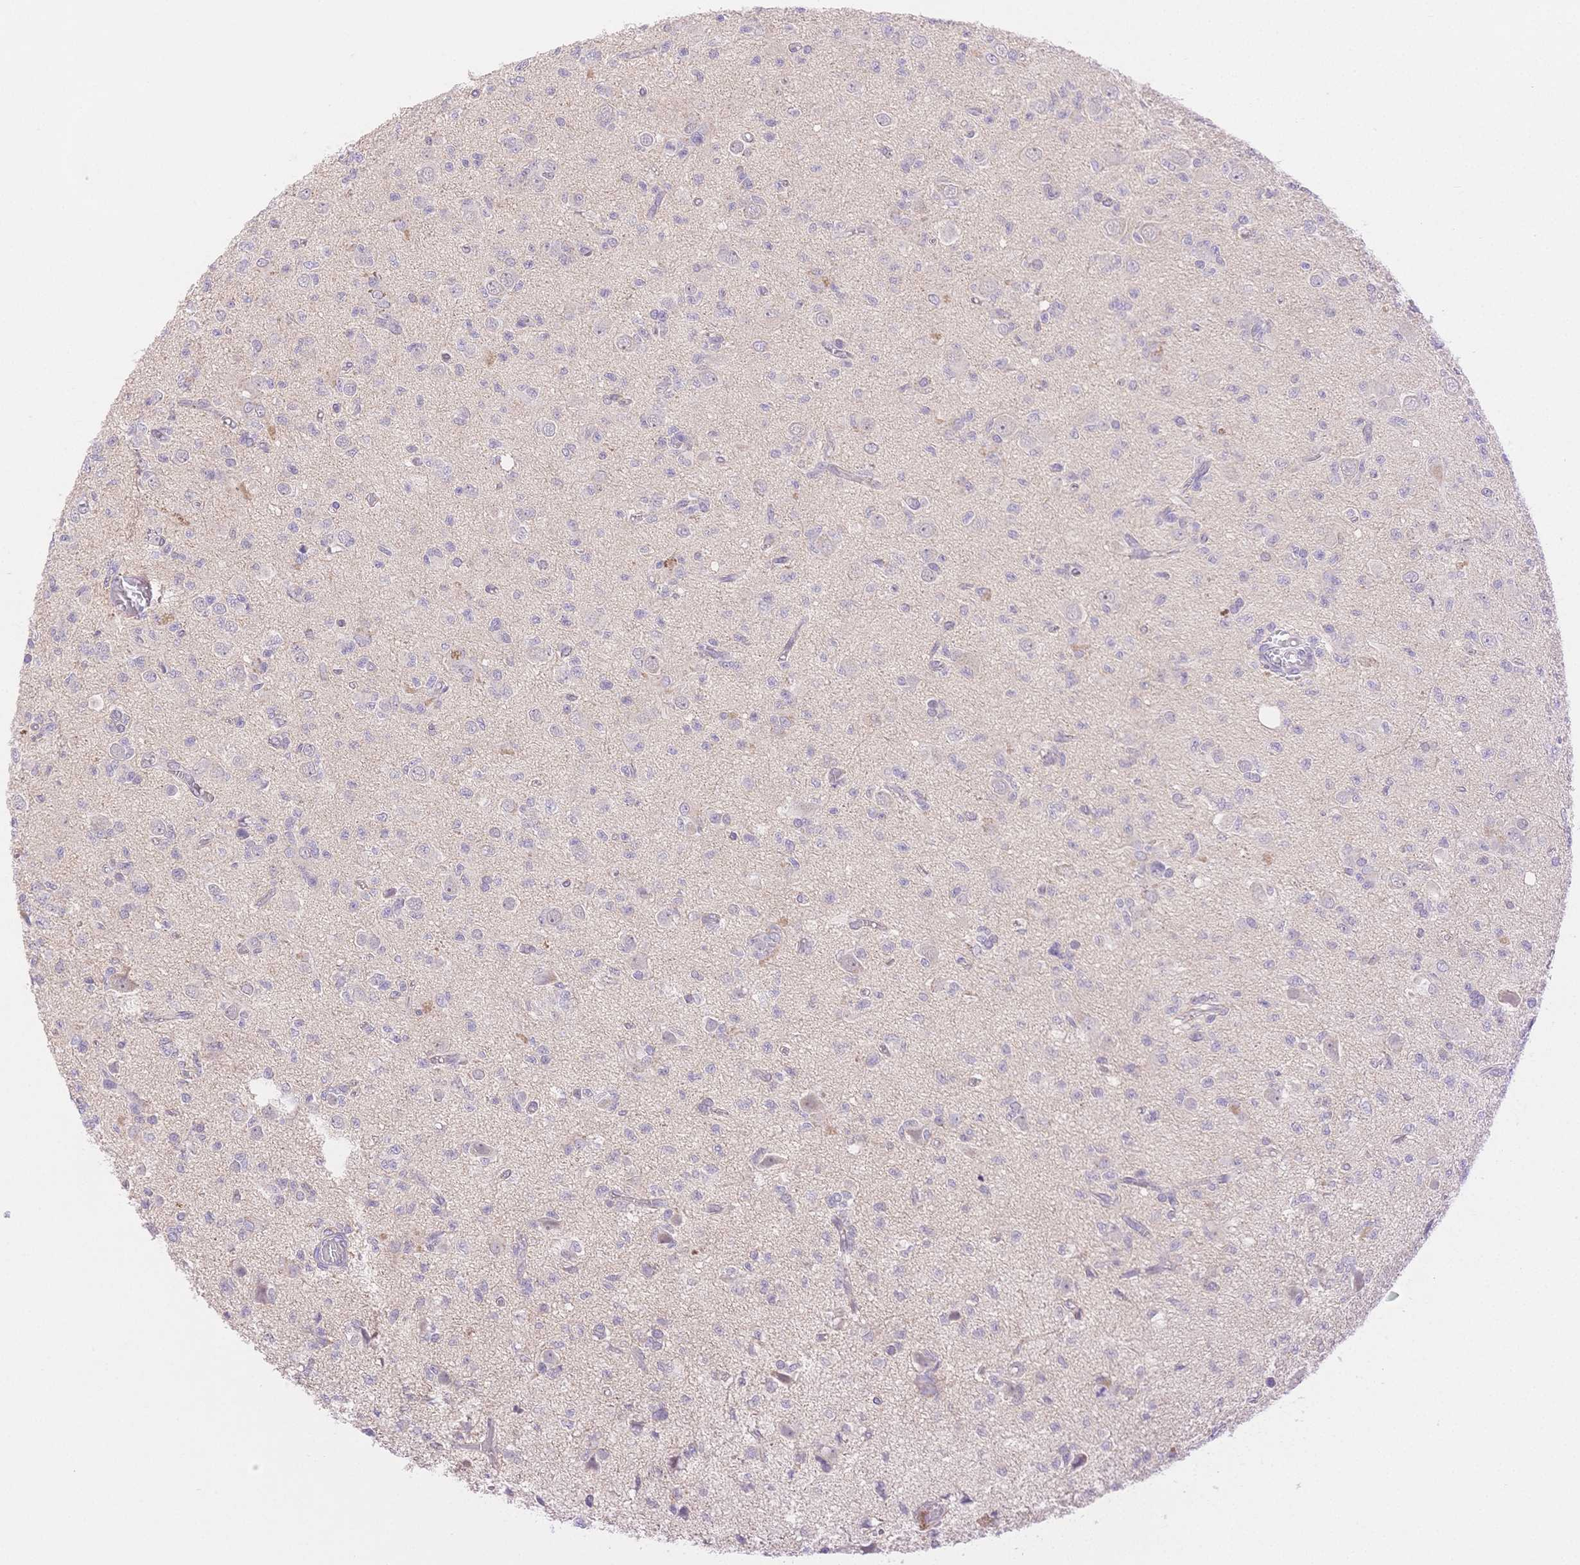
{"staining": {"intensity": "negative", "quantity": "none", "location": "none"}, "tissue": "glioma", "cell_type": "Tumor cells", "image_type": "cancer", "snomed": [{"axis": "morphology", "description": "Glioma, malignant, Low grade"}, {"axis": "topography", "description": "Brain"}], "caption": "An immunohistochemistry histopathology image of glioma is shown. There is no staining in tumor cells of glioma.", "gene": "WDR54", "patient": {"sex": "male", "age": 64}}